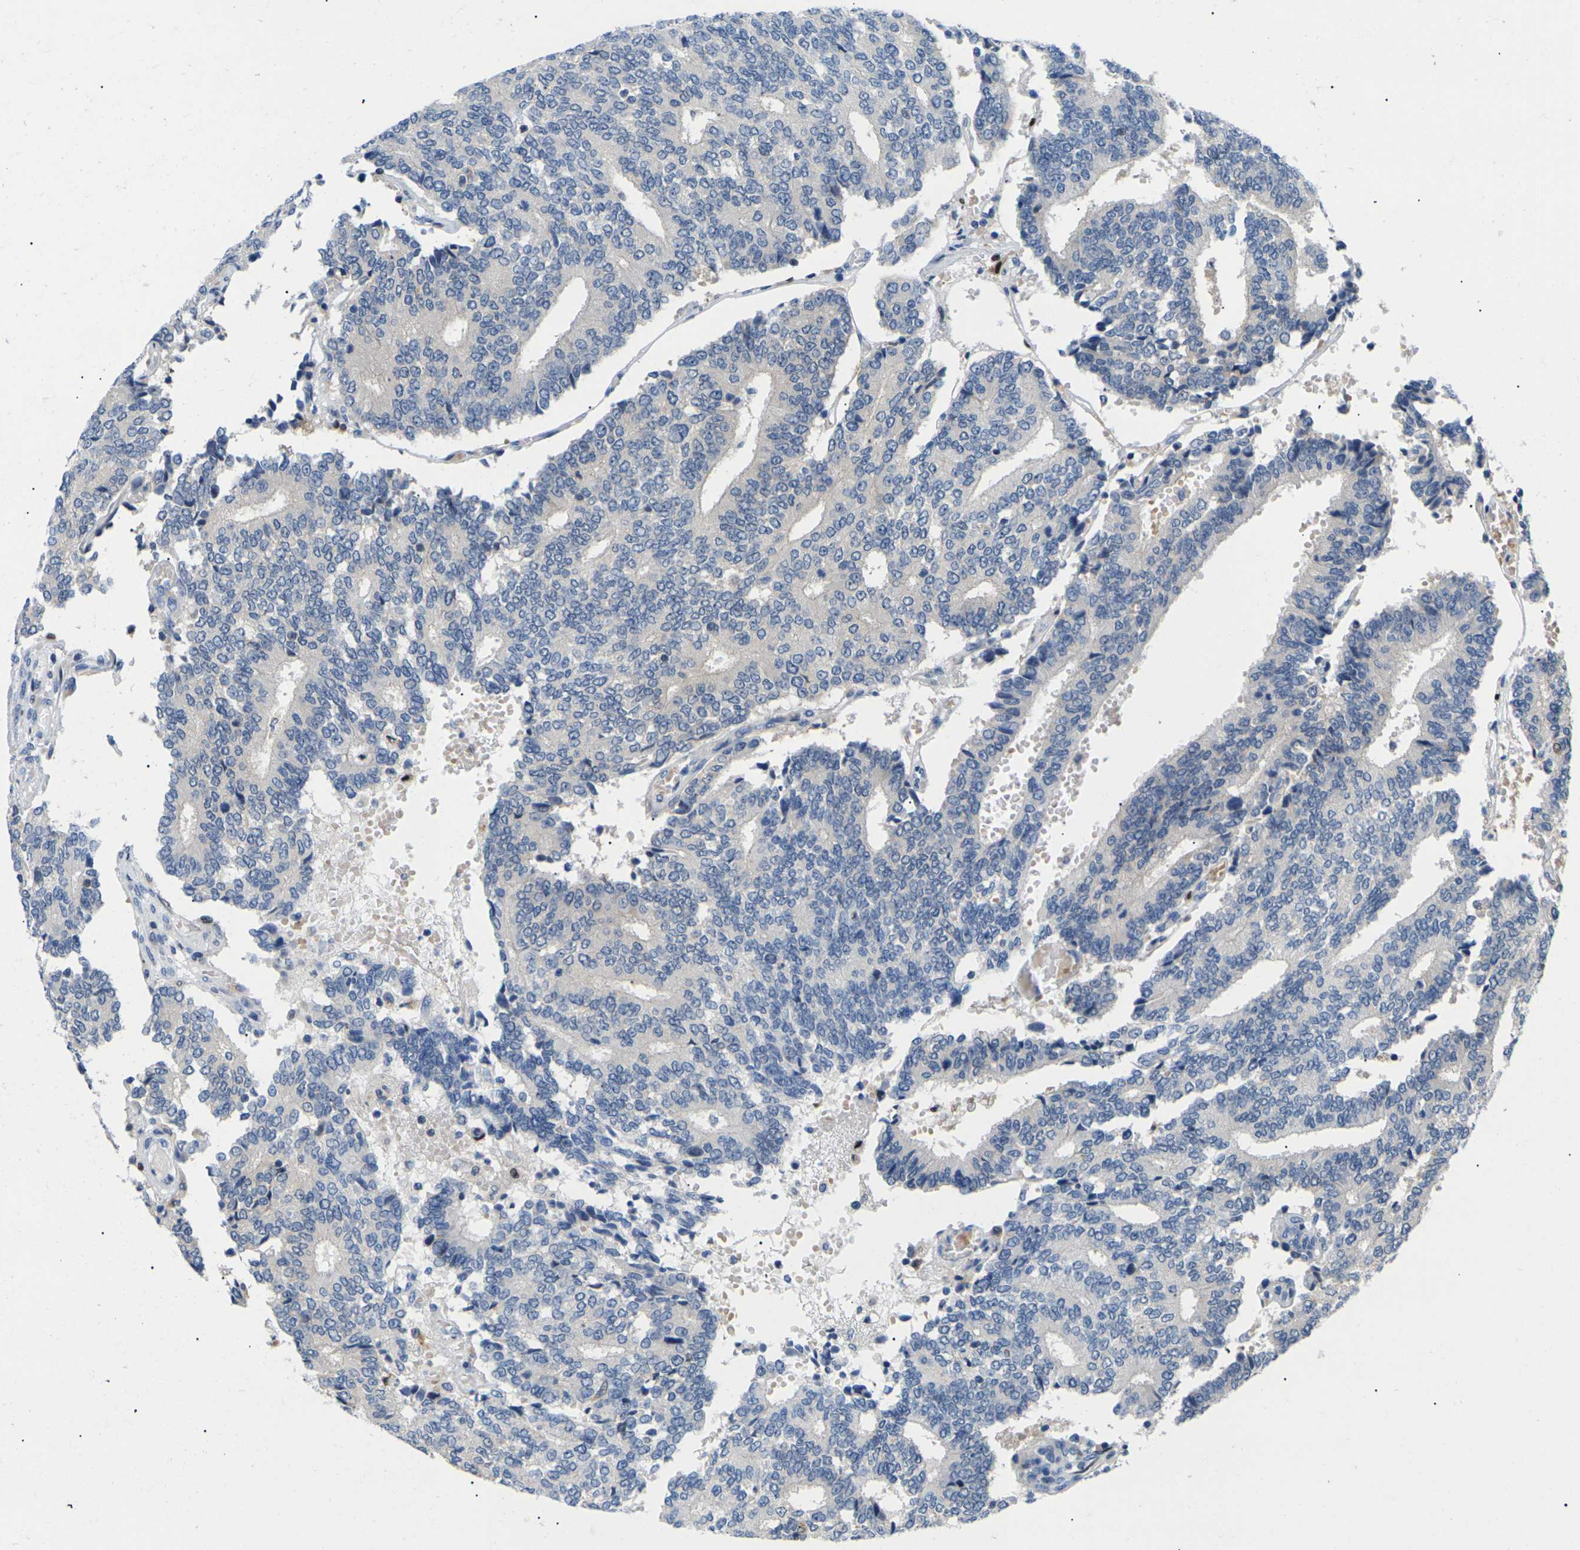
{"staining": {"intensity": "weak", "quantity": "<25%", "location": "cytoplasmic/membranous"}, "tissue": "prostate cancer", "cell_type": "Tumor cells", "image_type": "cancer", "snomed": [{"axis": "morphology", "description": "Adenocarcinoma, High grade"}, {"axis": "topography", "description": "Prostate"}], "caption": "Human prostate adenocarcinoma (high-grade) stained for a protein using immunohistochemistry (IHC) reveals no expression in tumor cells.", "gene": "RPS6KA3", "patient": {"sex": "male", "age": 55}}